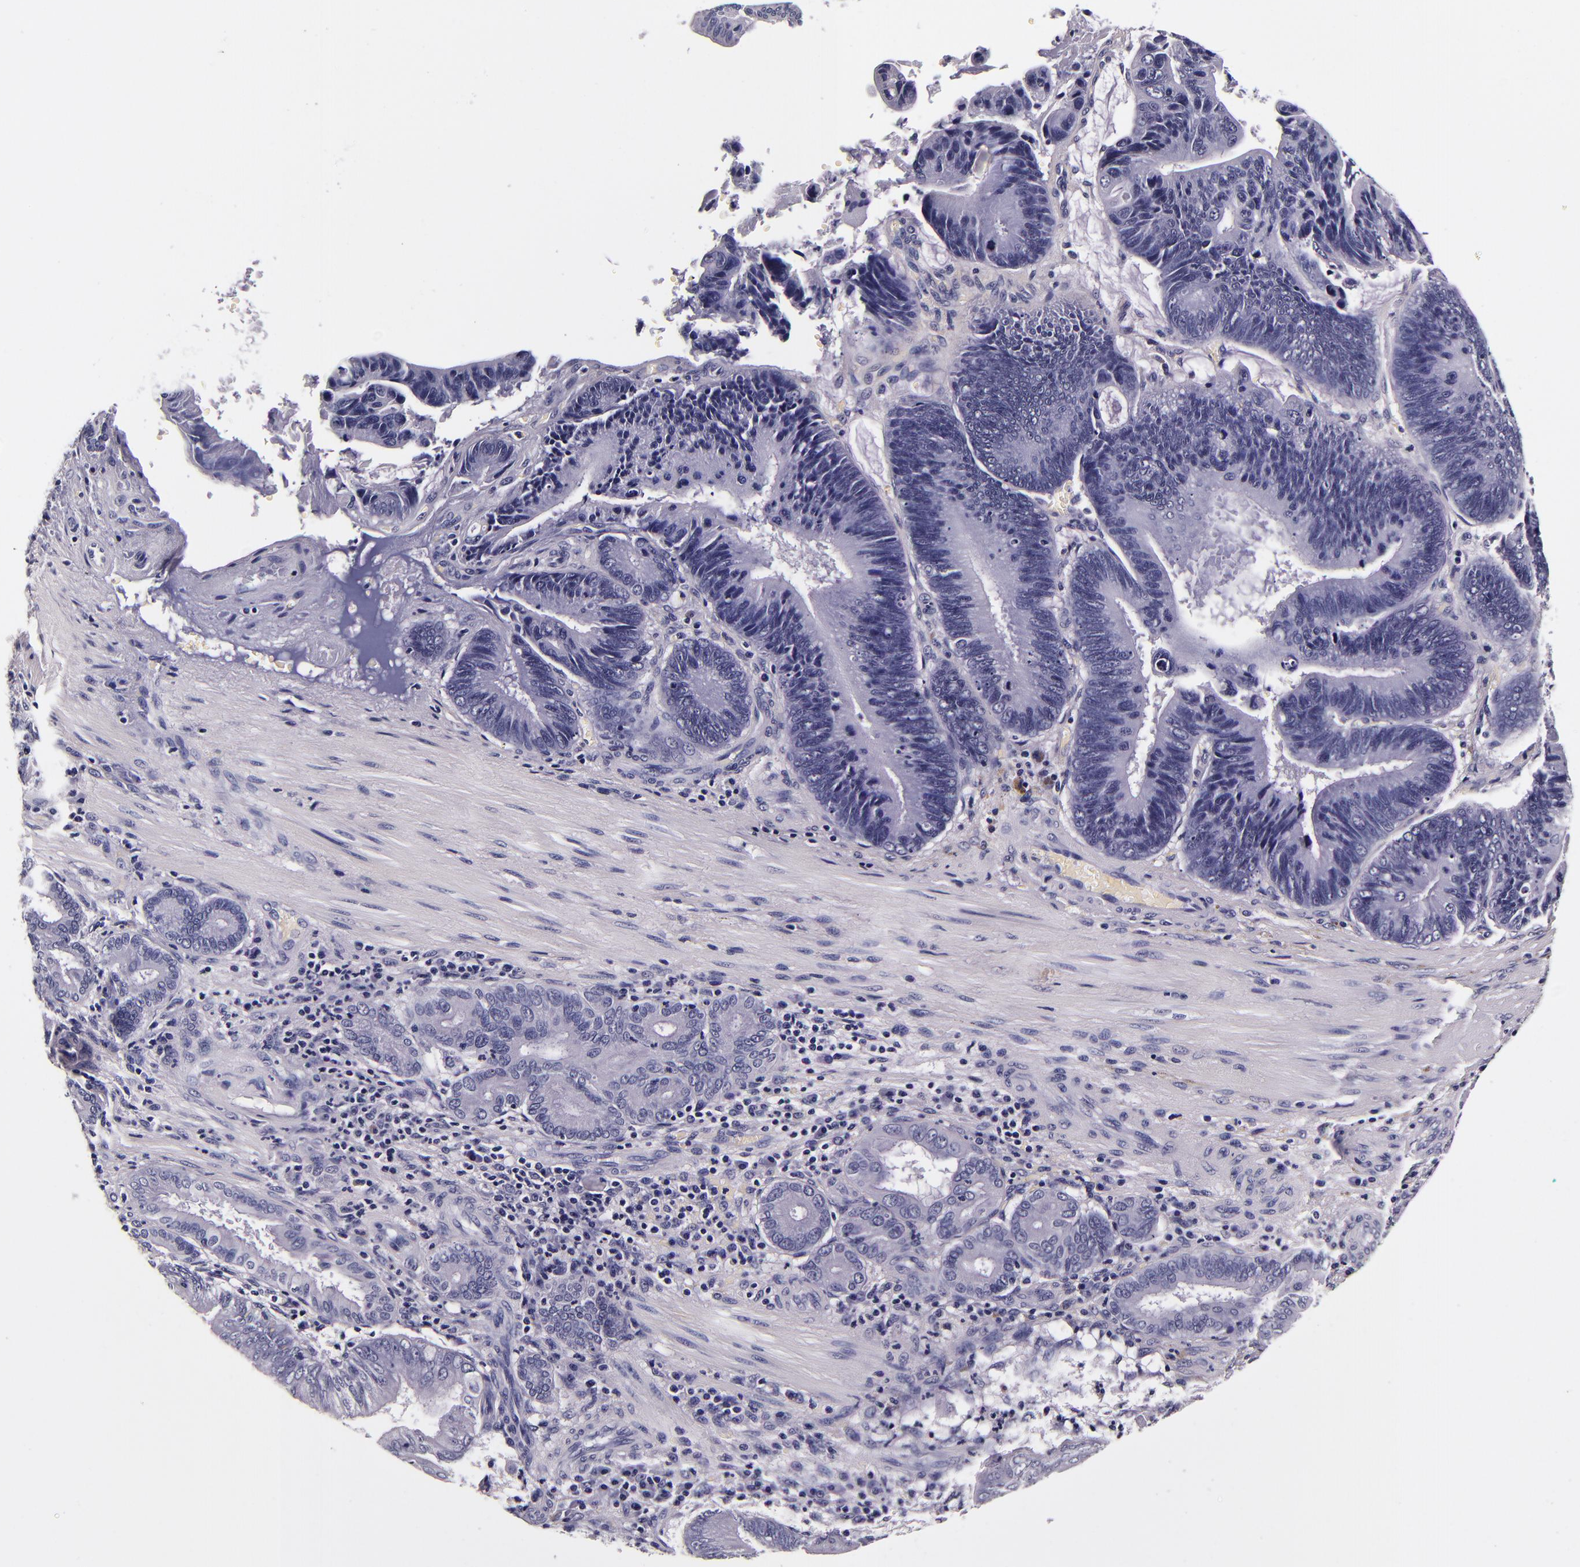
{"staining": {"intensity": "negative", "quantity": "none", "location": "none"}, "tissue": "pancreatic cancer", "cell_type": "Tumor cells", "image_type": "cancer", "snomed": [{"axis": "morphology", "description": "Adenocarcinoma, NOS"}, {"axis": "topography", "description": "Pancreas"}], "caption": "Tumor cells are negative for brown protein staining in pancreatic cancer.", "gene": "FBN1", "patient": {"sex": "male", "age": 82}}